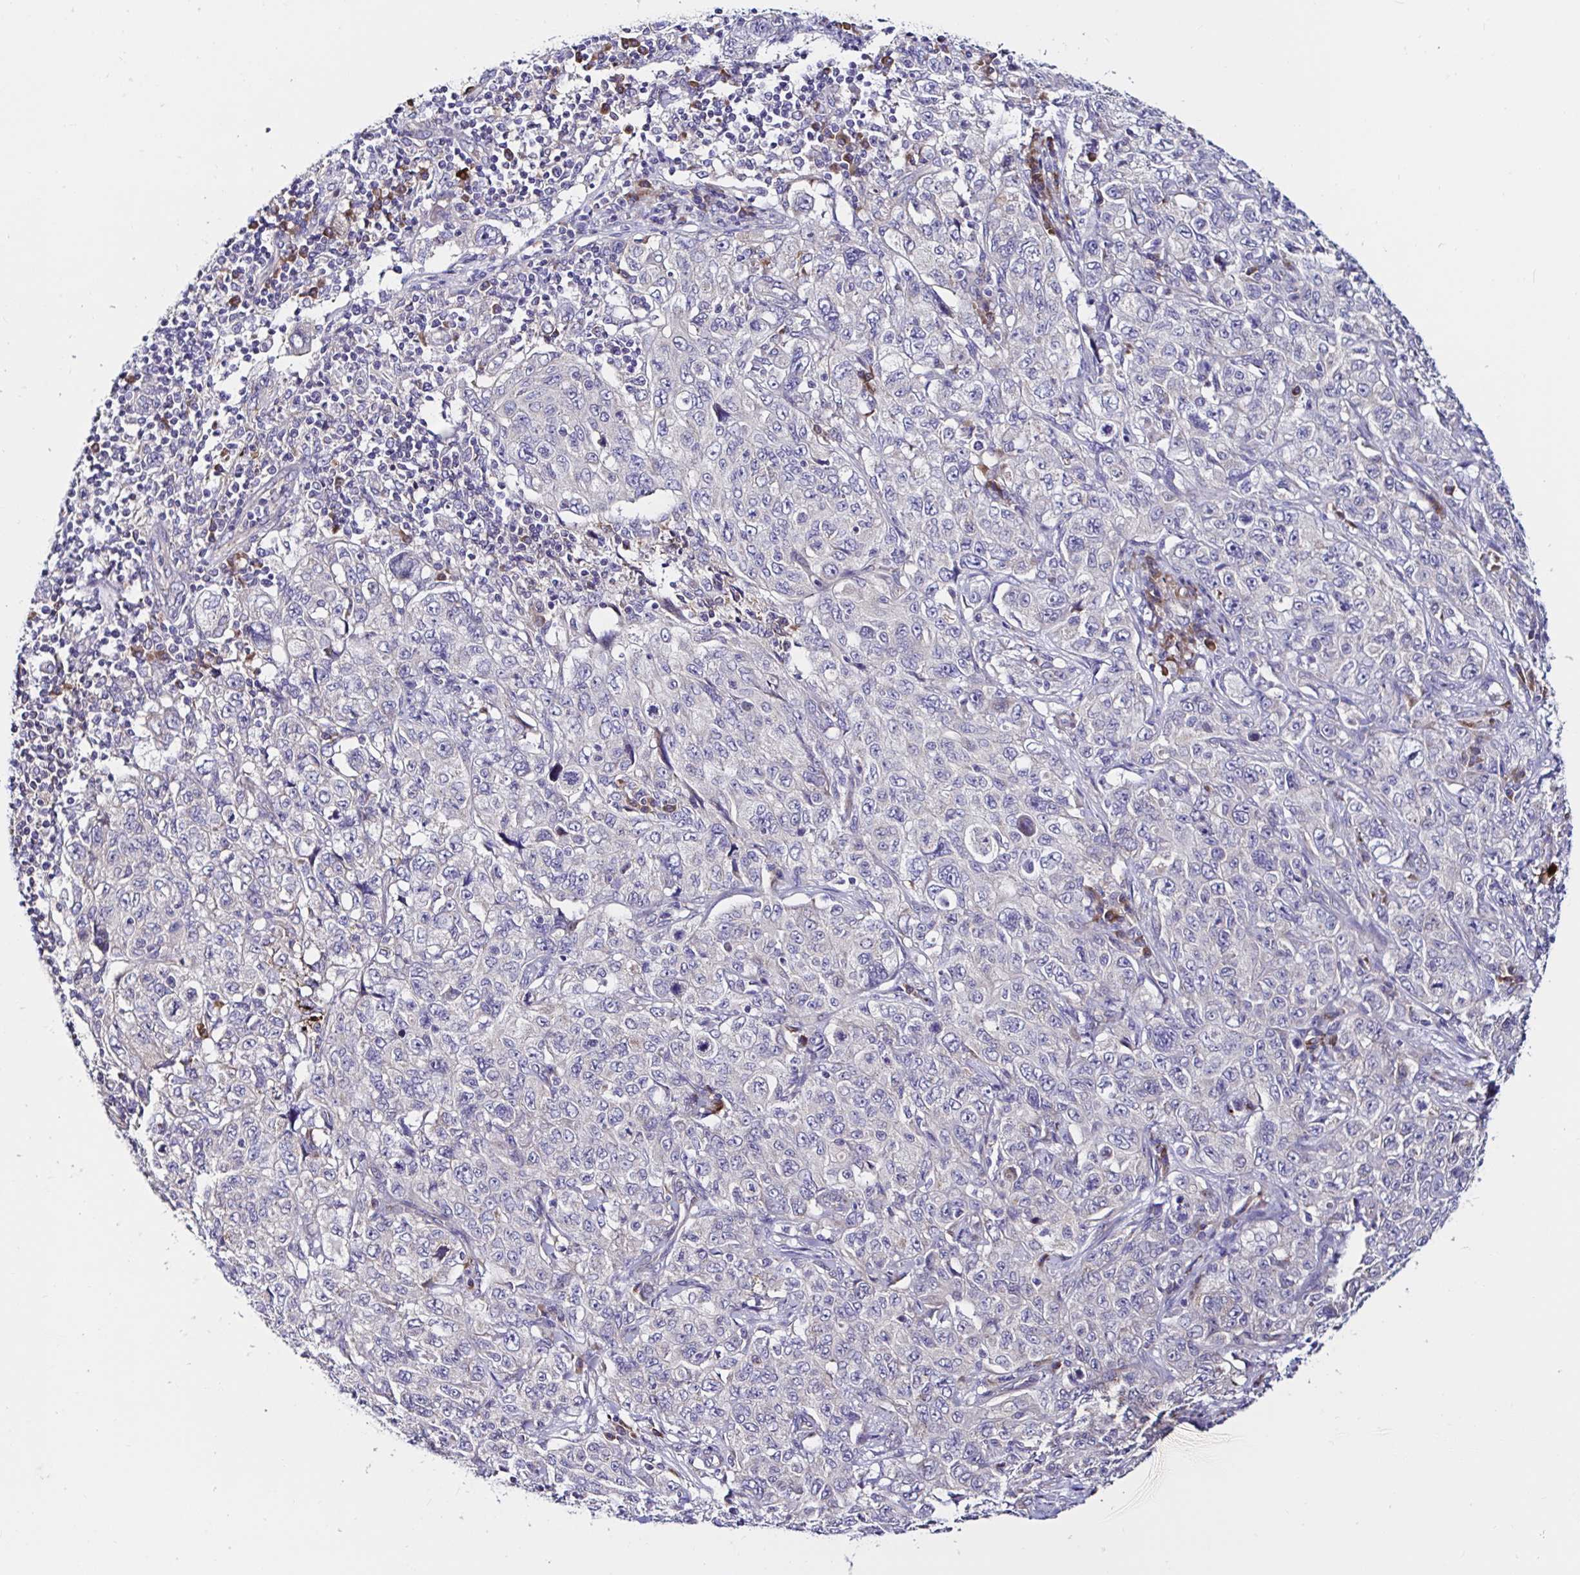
{"staining": {"intensity": "negative", "quantity": "none", "location": "none"}, "tissue": "pancreatic cancer", "cell_type": "Tumor cells", "image_type": "cancer", "snomed": [{"axis": "morphology", "description": "Adenocarcinoma, NOS"}, {"axis": "topography", "description": "Pancreas"}], "caption": "DAB immunohistochemical staining of adenocarcinoma (pancreatic) displays no significant expression in tumor cells. (Brightfield microscopy of DAB immunohistochemistry at high magnification).", "gene": "VSIG2", "patient": {"sex": "male", "age": 68}}